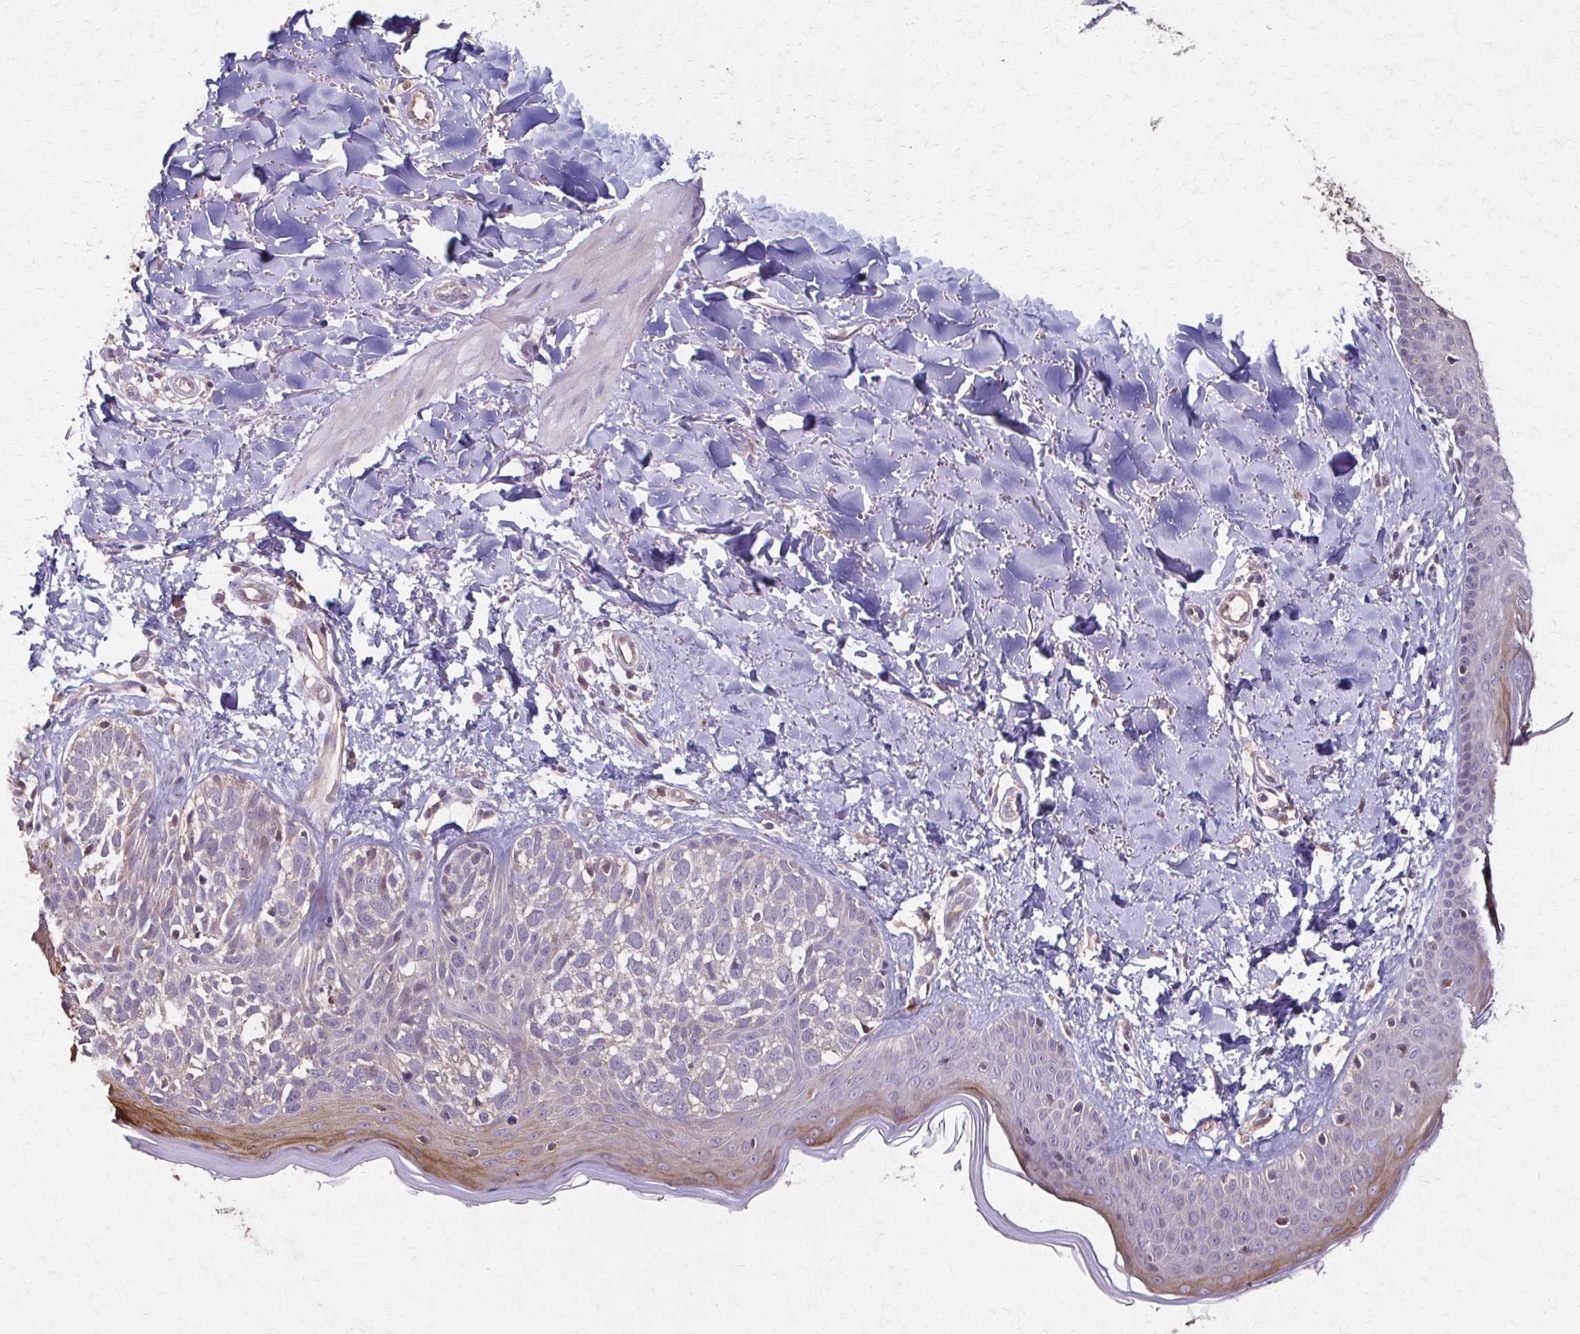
{"staining": {"intensity": "negative", "quantity": "none", "location": "none"}, "tissue": "skin cancer", "cell_type": "Tumor cells", "image_type": "cancer", "snomed": [{"axis": "morphology", "description": "Basal cell carcinoma"}, {"axis": "topography", "description": "Skin"}], "caption": "IHC histopathology image of neoplastic tissue: human skin cancer (basal cell carcinoma) stained with DAB (3,3'-diaminobenzidine) demonstrates no significant protein staining in tumor cells.", "gene": "IL18BP", "patient": {"sex": "female", "age": 45}}